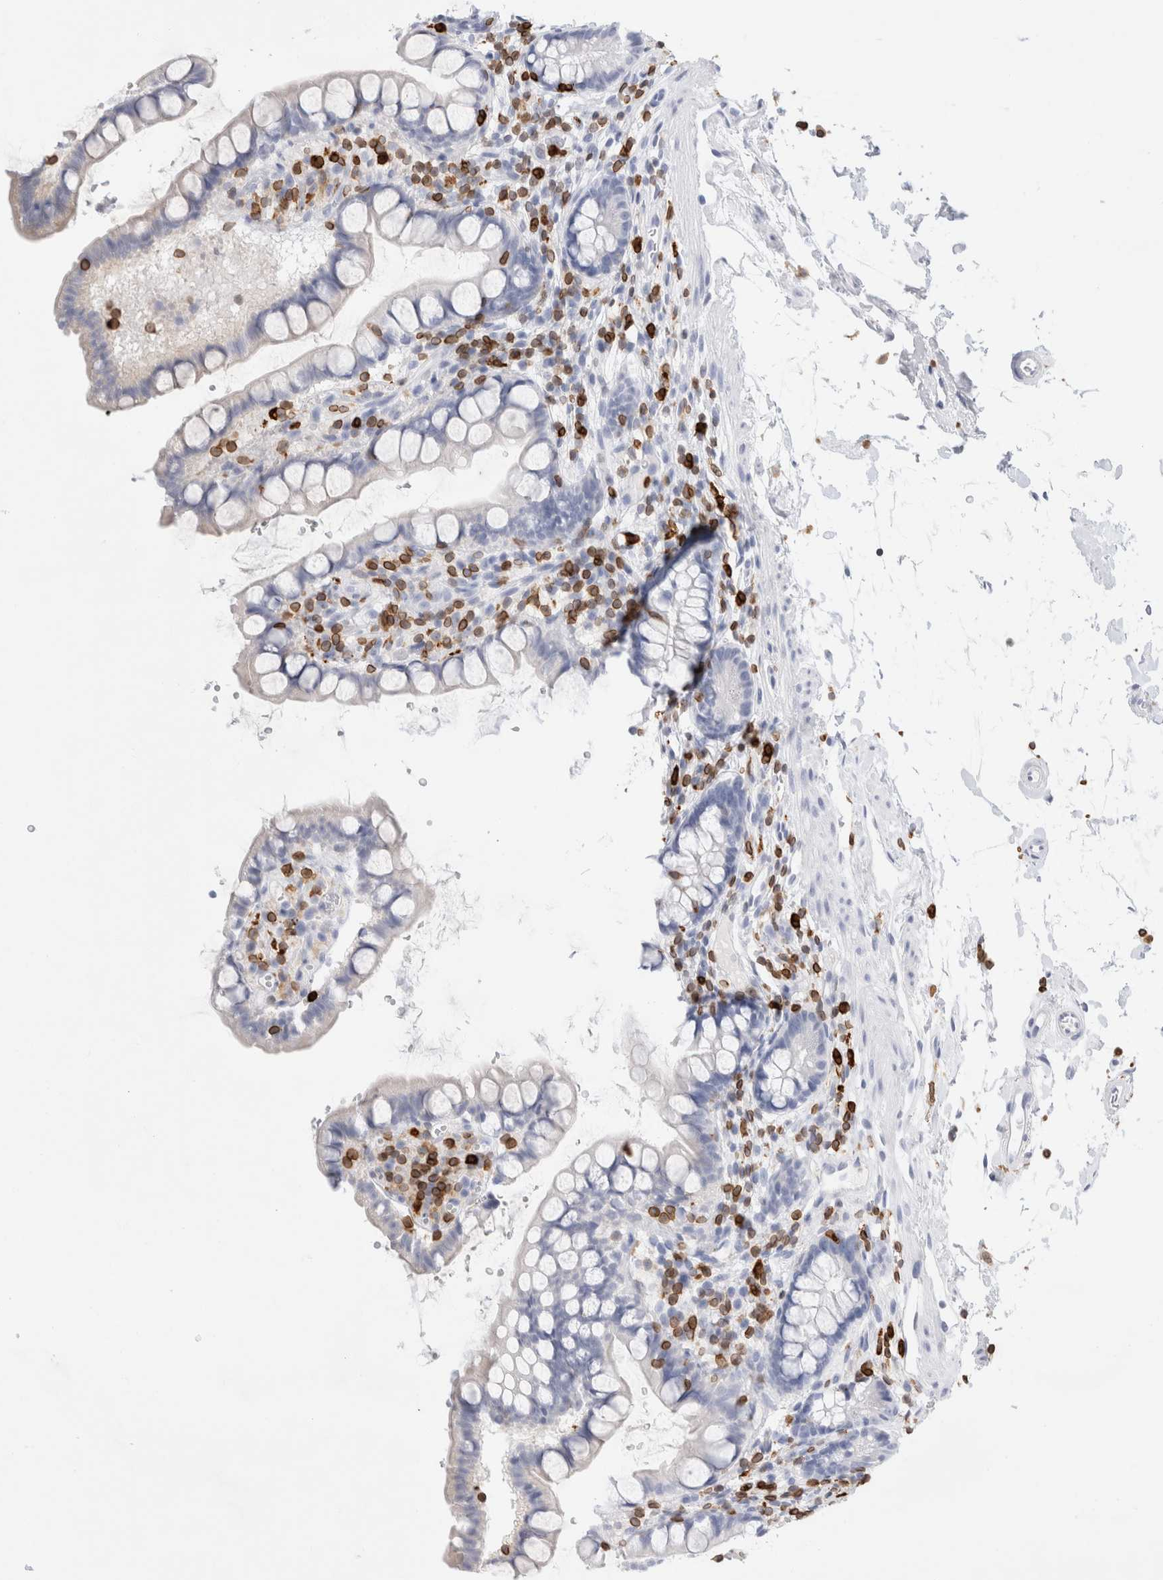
{"staining": {"intensity": "negative", "quantity": "none", "location": "none"}, "tissue": "small intestine", "cell_type": "Glandular cells", "image_type": "normal", "snomed": [{"axis": "morphology", "description": "Normal tissue, NOS"}, {"axis": "topography", "description": "Smooth muscle"}, {"axis": "topography", "description": "Small intestine"}], "caption": "Glandular cells show no significant protein expression in normal small intestine.", "gene": "ALOX5AP", "patient": {"sex": "female", "age": 84}}